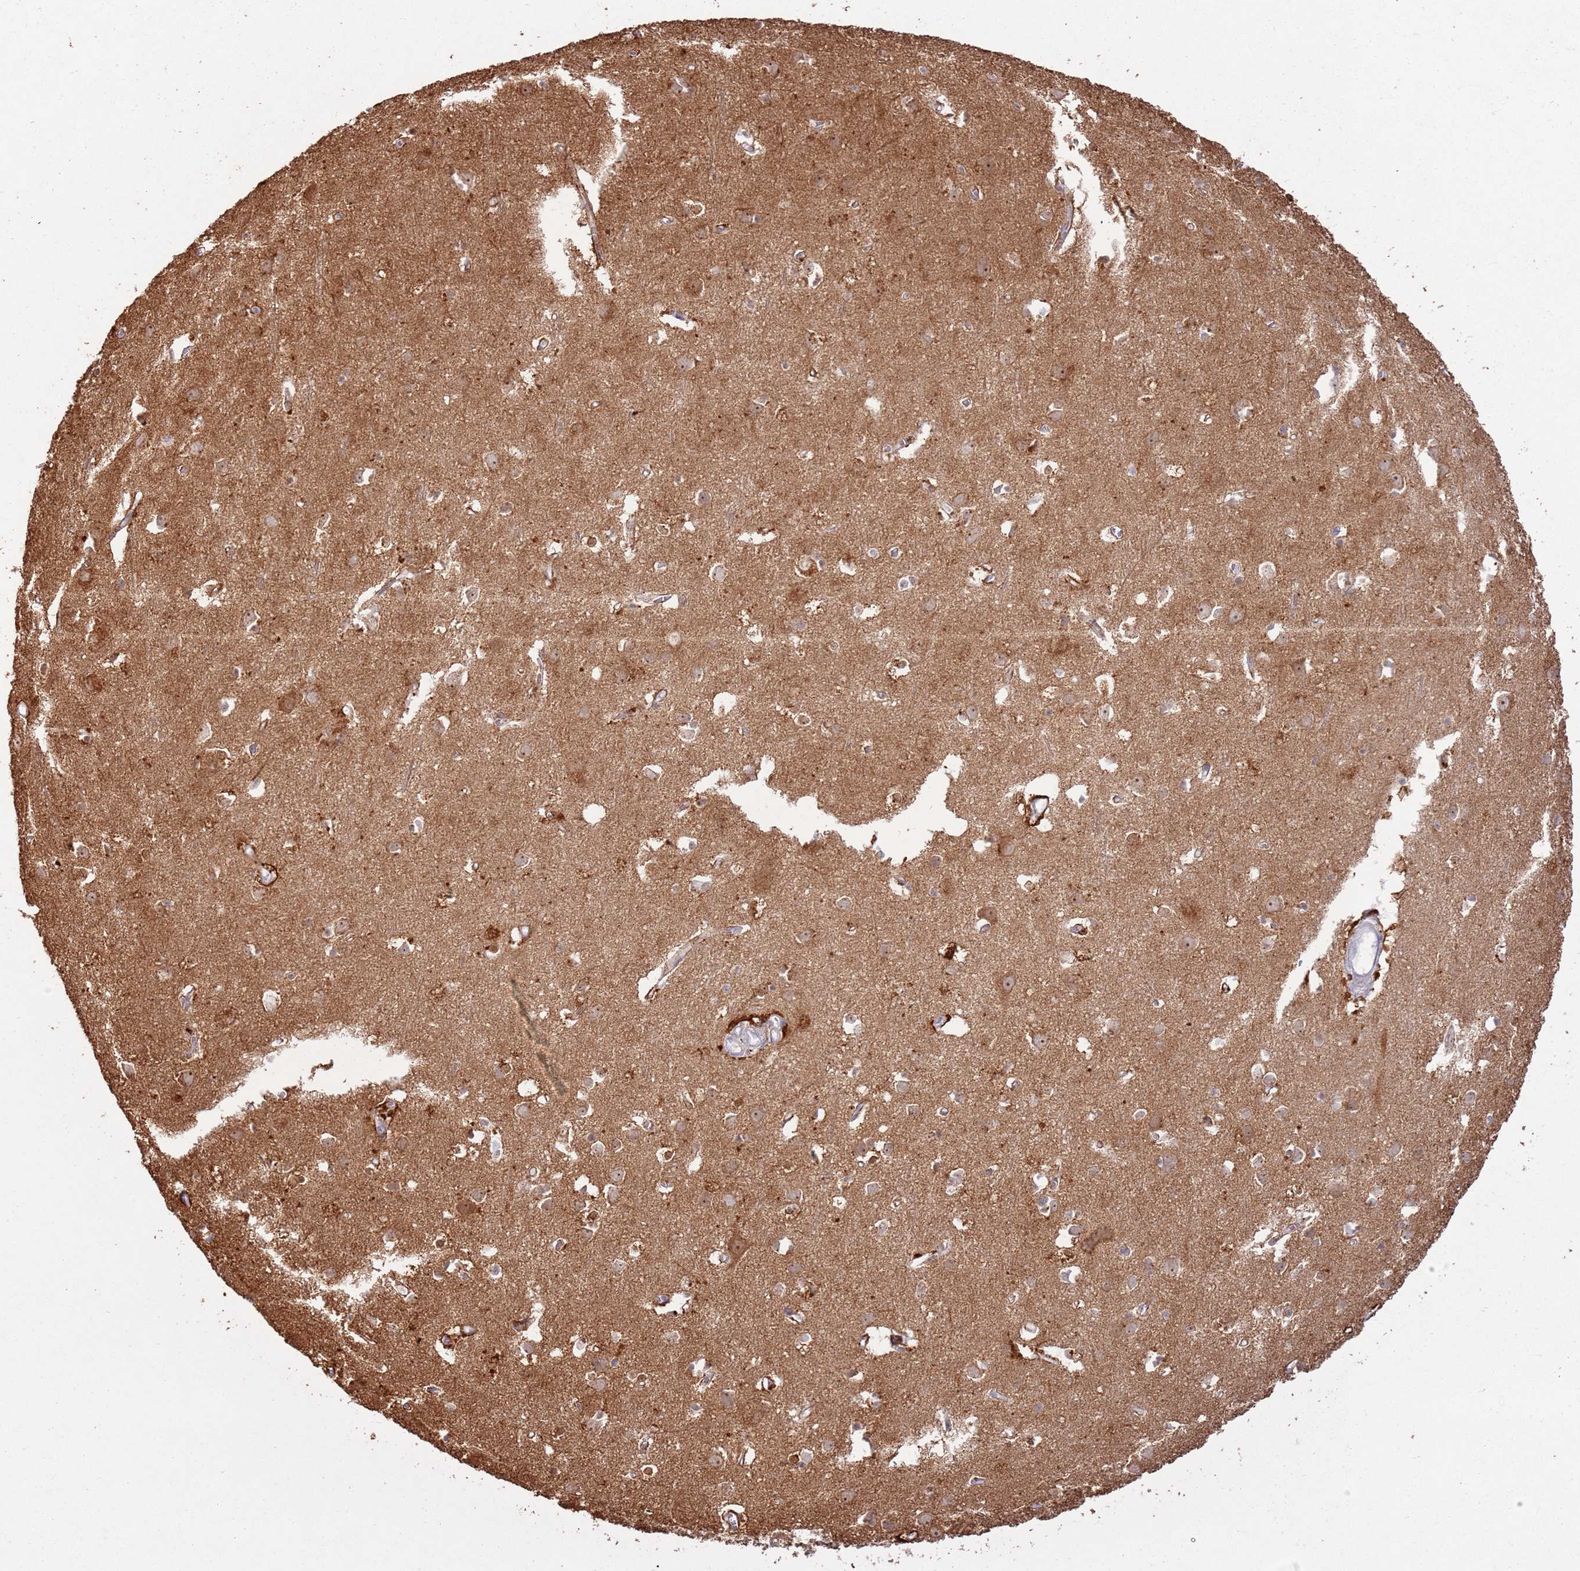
{"staining": {"intensity": "strong", "quantity": "25%-75%", "location": "cytoplasmic/membranous"}, "tissue": "cerebral cortex", "cell_type": "Endothelial cells", "image_type": "normal", "snomed": [{"axis": "morphology", "description": "Normal tissue, NOS"}, {"axis": "topography", "description": "Cerebral cortex"}], "caption": "An immunohistochemistry (IHC) micrograph of normal tissue is shown. Protein staining in brown shows strong cytoplasmic/membranous positivity in cerebral cortex within endothelial cells. The staining was performed using DAB to visualize the protein expression in brown, while the nuclei were stained in blue with hematoxylin (Magnification: 20x).", "gene": "CNPY1", "patient": {"sex": "female", "age": 64}}